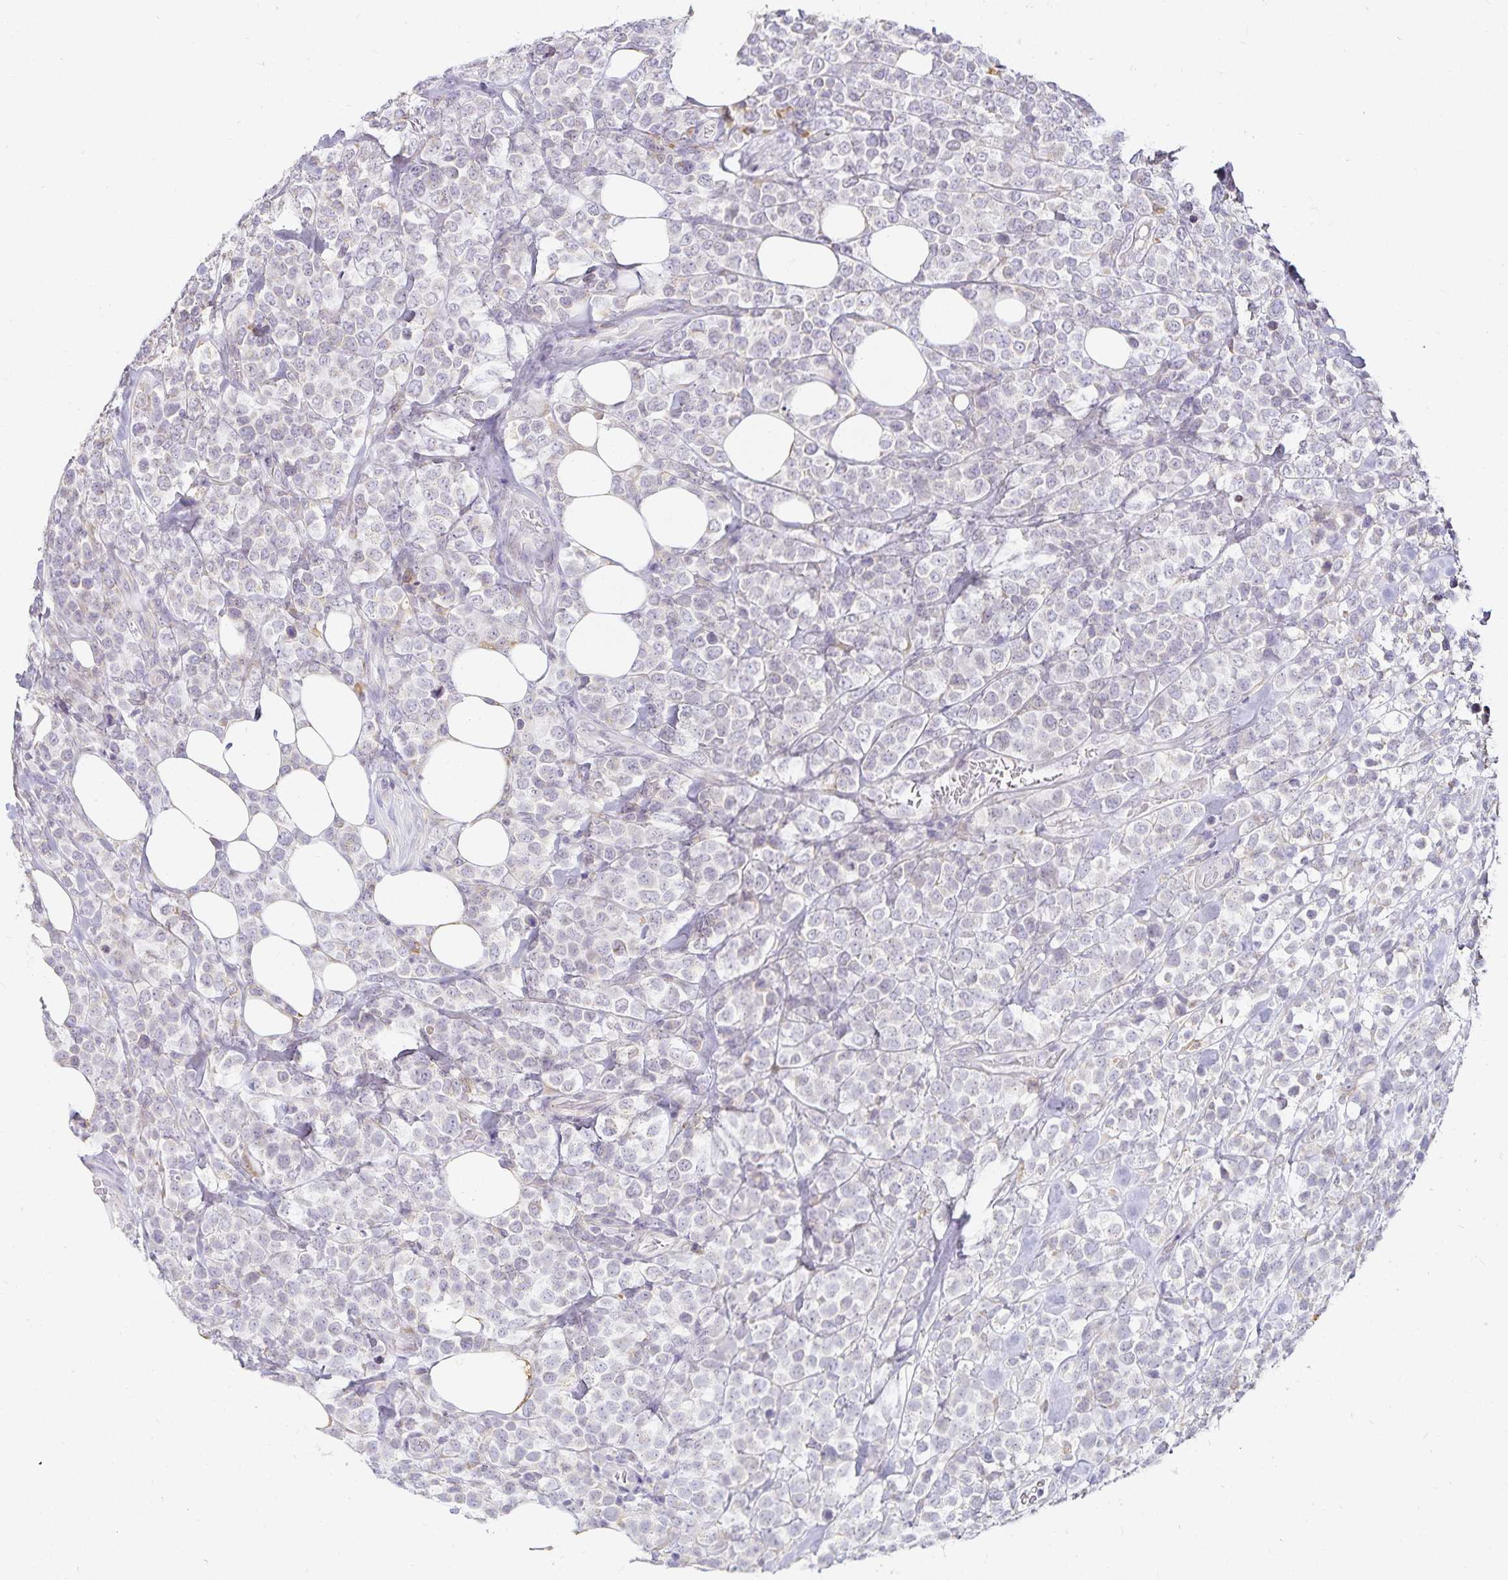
{"staining": {"intensity": "negative", "quantity": "none", "location": "none"}, "tissue": "lymphoma", "cell_type": "Tumor cells", "image_type": "cancer", "snomed": [{"axis": "morphology", "description": "Malignant lymphoma, non-Hodgkin's type, High grade"}, {"axis": "topography", "description": "Soft tissue"}], "caption": "Immunohistochemical staining of human malignant lymphoma, non-Hodgkin's type (high-grade) reveals no significant staining in tumor cells.", "gene": "GP2", "patient": {"sex": "female", "age": 56}}